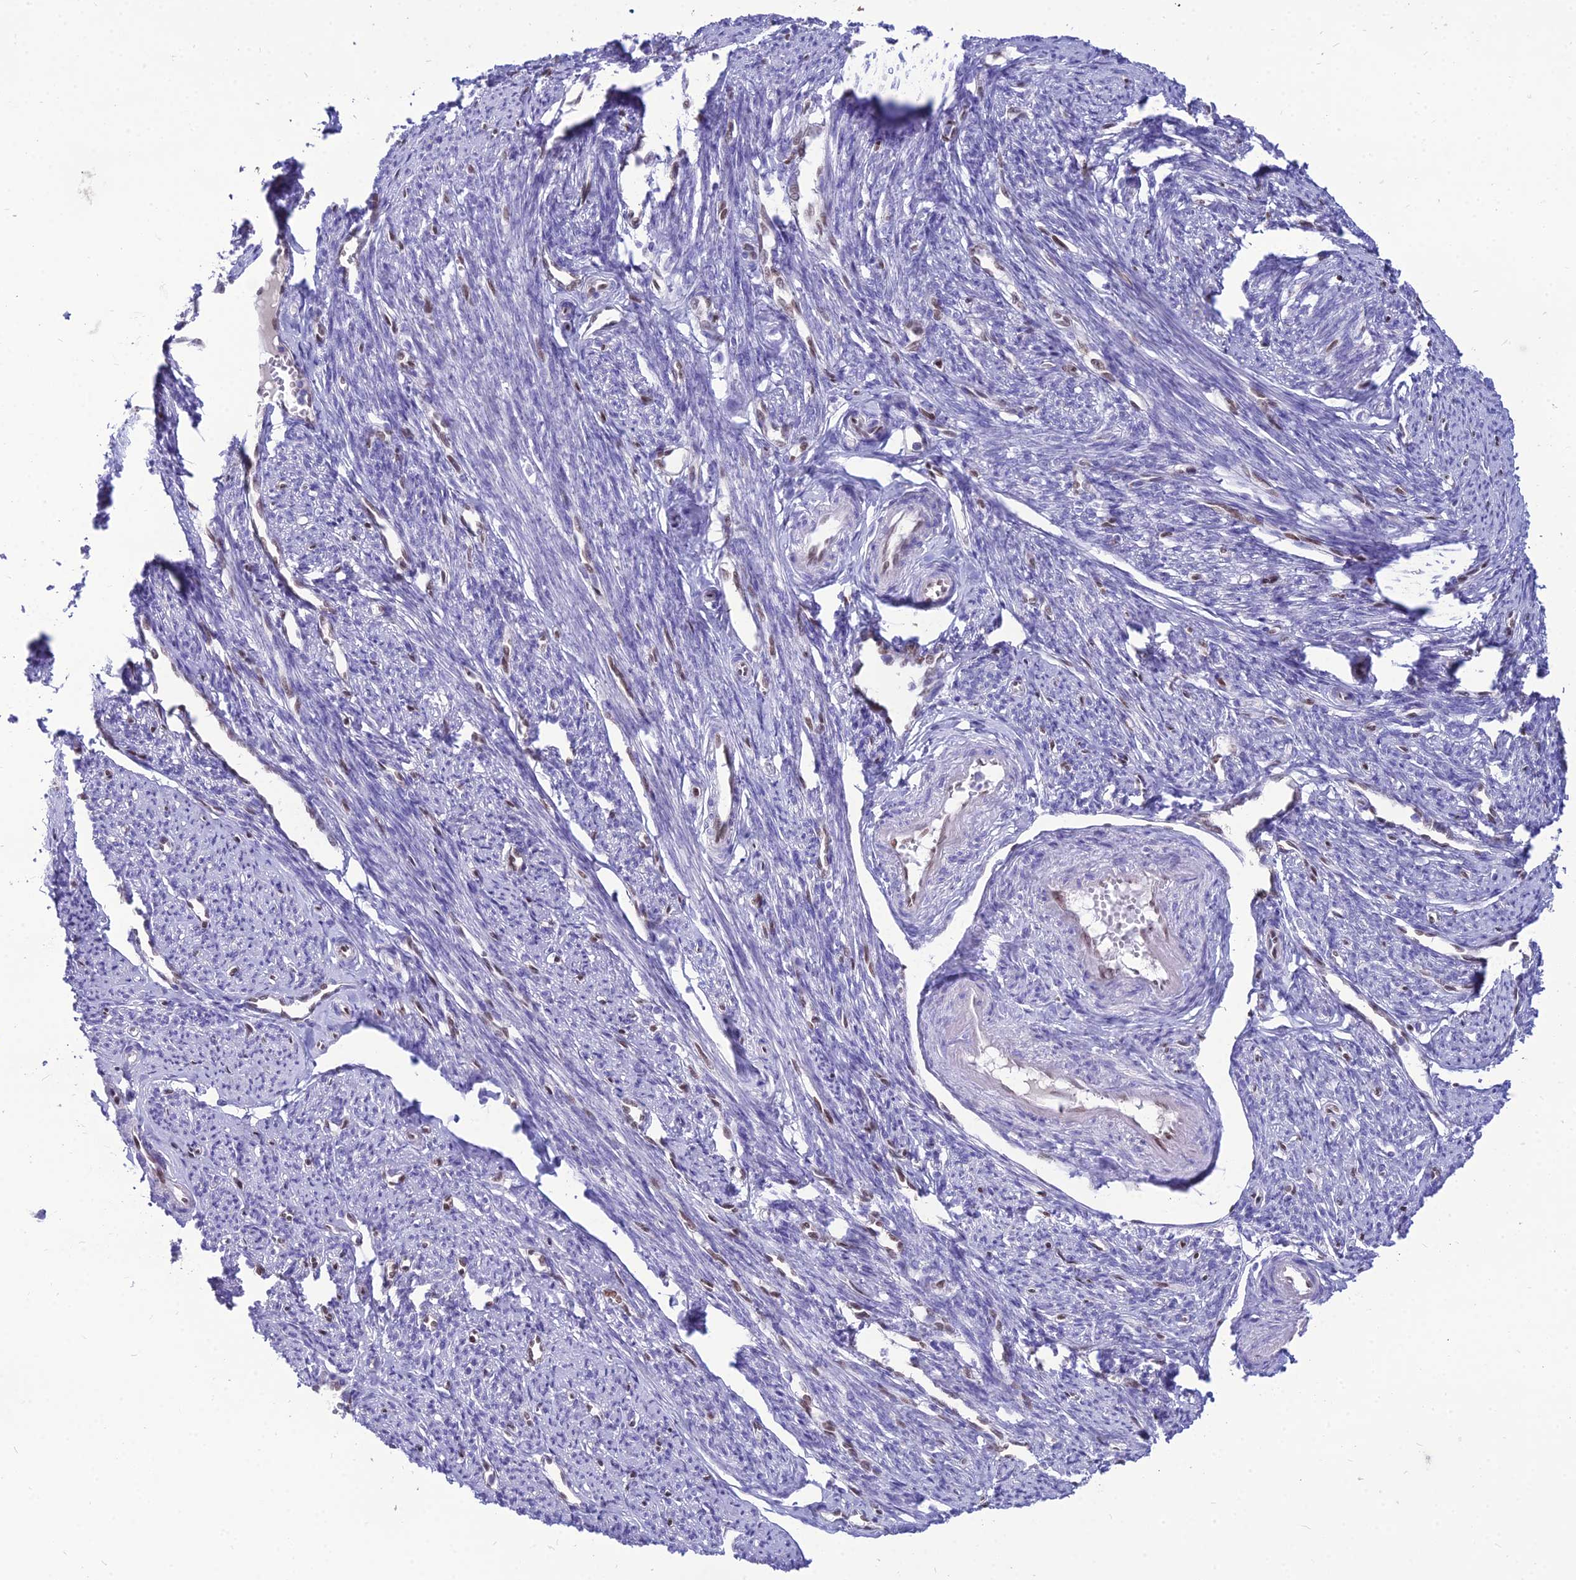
{"staining": {"intensity": "negative", "quantity": "none", "location": "none"}, "tissue": "smooth muscle", "cell_type": "Smooth muscle cells", "image_type": "normal", "snomed": [{"axis": "morphology", "description": "Normal tissue, NOS"}, {"axis": "topography", "description": "Smooth muscle"}, {"axis": "topography", "description": "Uterus"}], "caption": "Immunohistochemistry of normal smooth muscle demonstrates no expression in smooth muscle cells.", "gene": "NOVA2", "patient": {"sex": "female", "age": 59}}